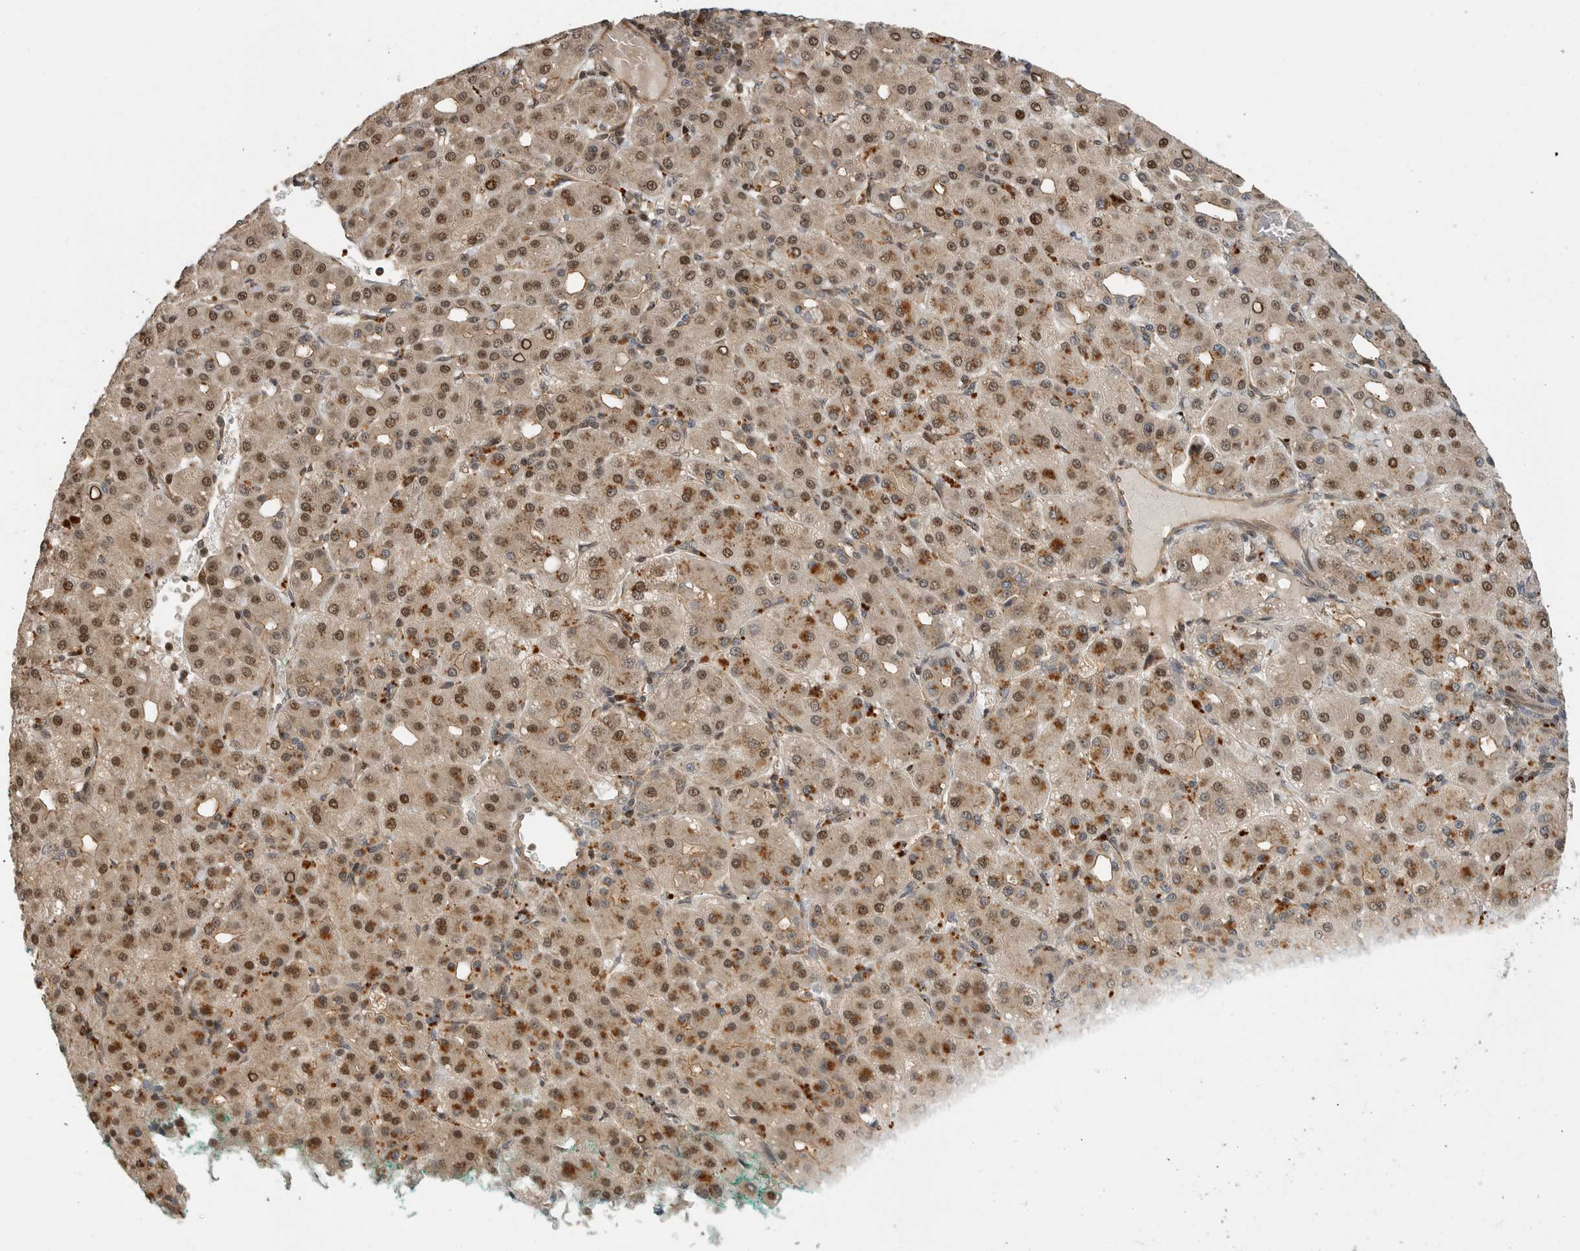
{"staining": {"intensity": "moderate", "quantity": ">75%", "location": "cytoplasmic/membranous,nuclear"}, "tissue": "liver cancer", "cell_type": "Tumor cells", "image_type": "cancer", "snomed": [{"axis": "morphology", "description": "Carcinoma, Hepatocellular, NOS"}, {"axis": "topography", "description": "Liver"}], "caption": "This is a histology image of immunohistochemistry (IHC) staining of liver cancer, which shows moderate positivity in the cytoplasmic/membranous and nuclear of tumor cells.", "gene": "STRAP", "patient": {"sex": "male", "age": 65}}